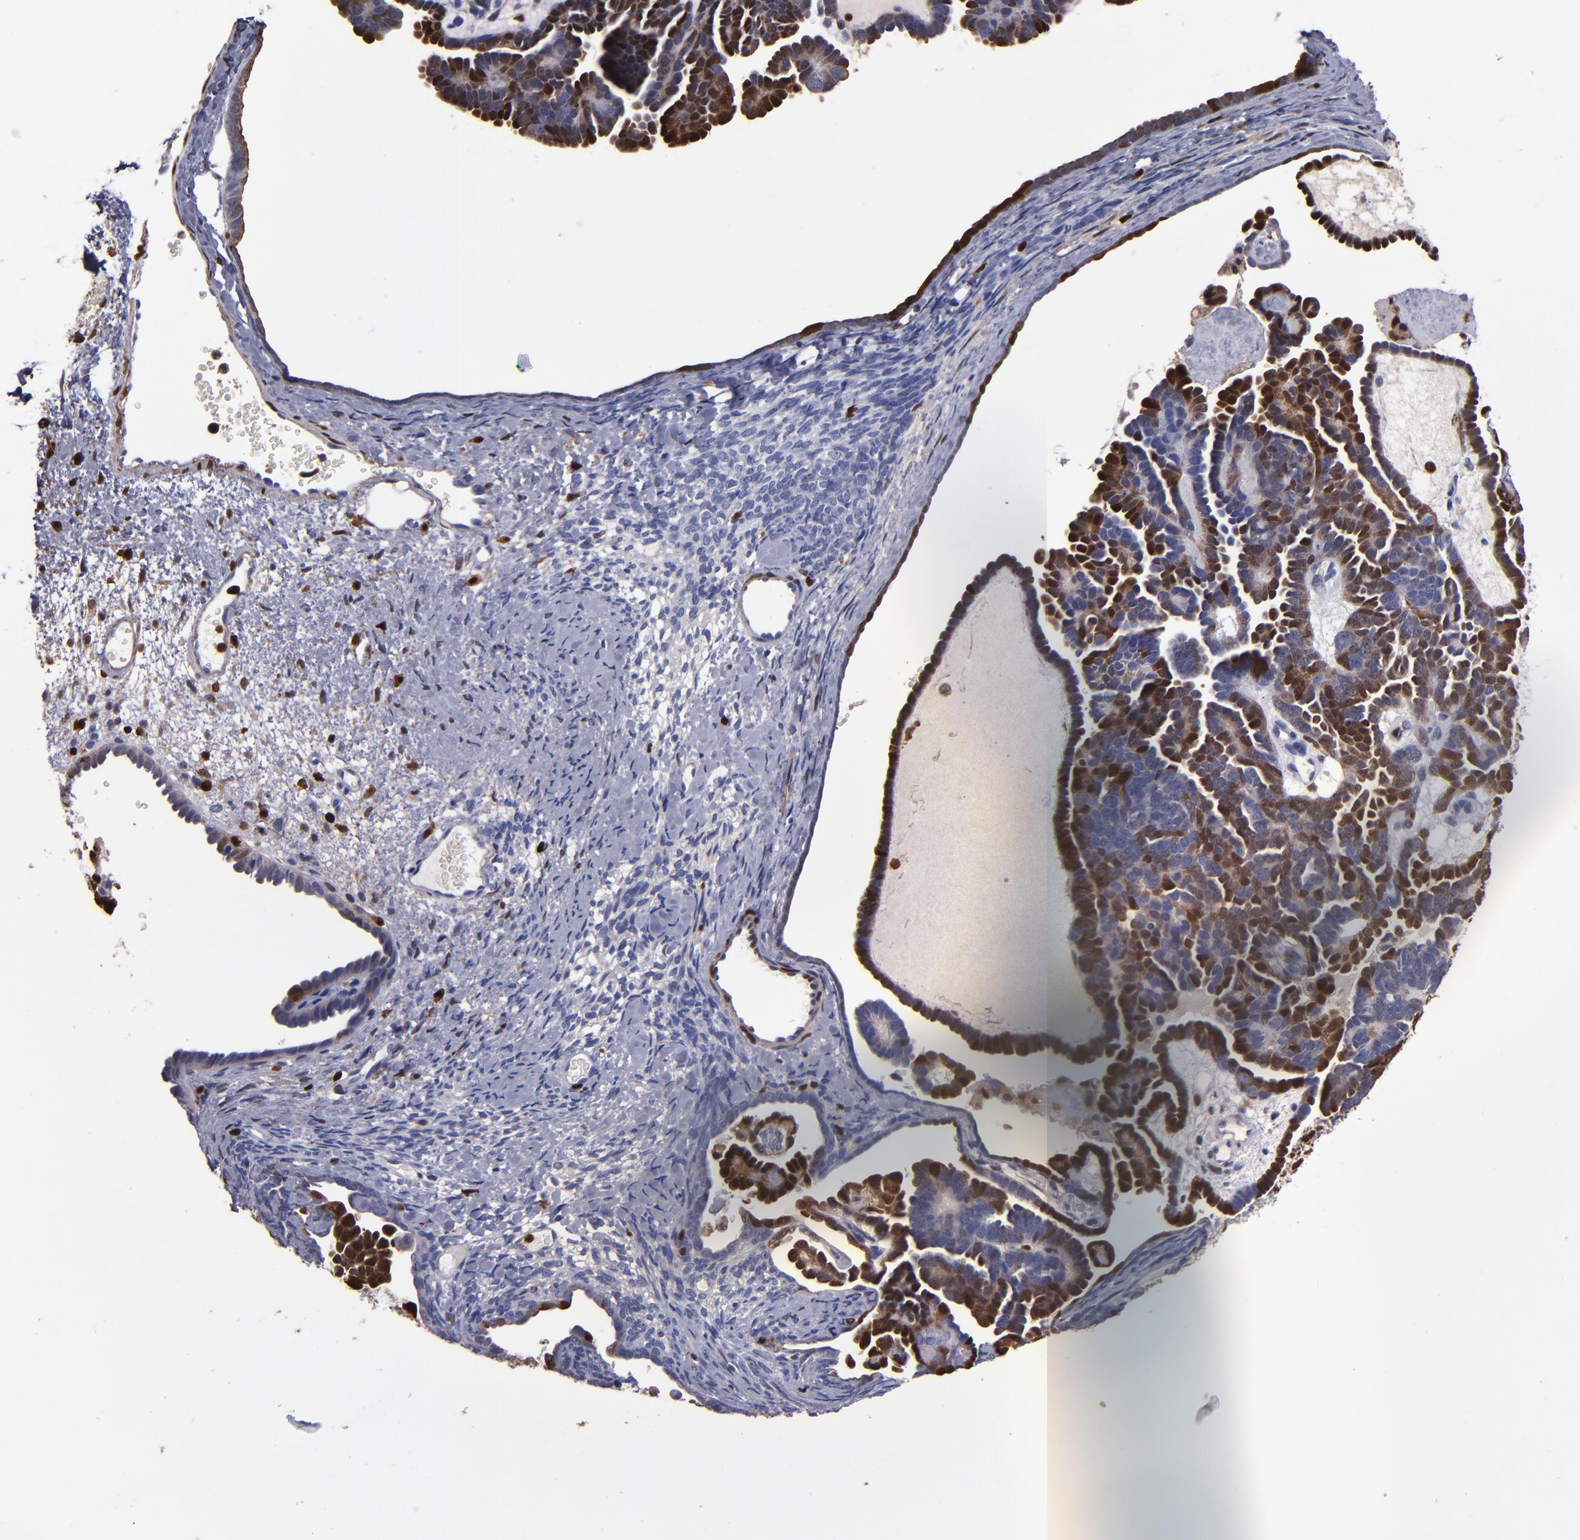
{"staining": {"intensity": "strong", "quantity": ">75%", "location": "cytoplasmic/membranous,nuclear"}, "tissue": "endometrial cancer", "cell_type": "Tumor cells", "image_type": "cancer", "snomed": [{"axis": "morphology", "description": "Neoplasm, malignant, NOS"}, {"axis": "topography", "description": "Endometrium"}], "caption": "Malignant neoplasm (endometrial) was stained to show a protein in brown. There is high levels of strong cytoplasmic/membranous and nuclear expression in about >75% of tumor cells. (Brightfield microscopy of DAB IHC at high magnification).", "gene": "S100A4", "patient": {"sex": "female", "age": 74}}